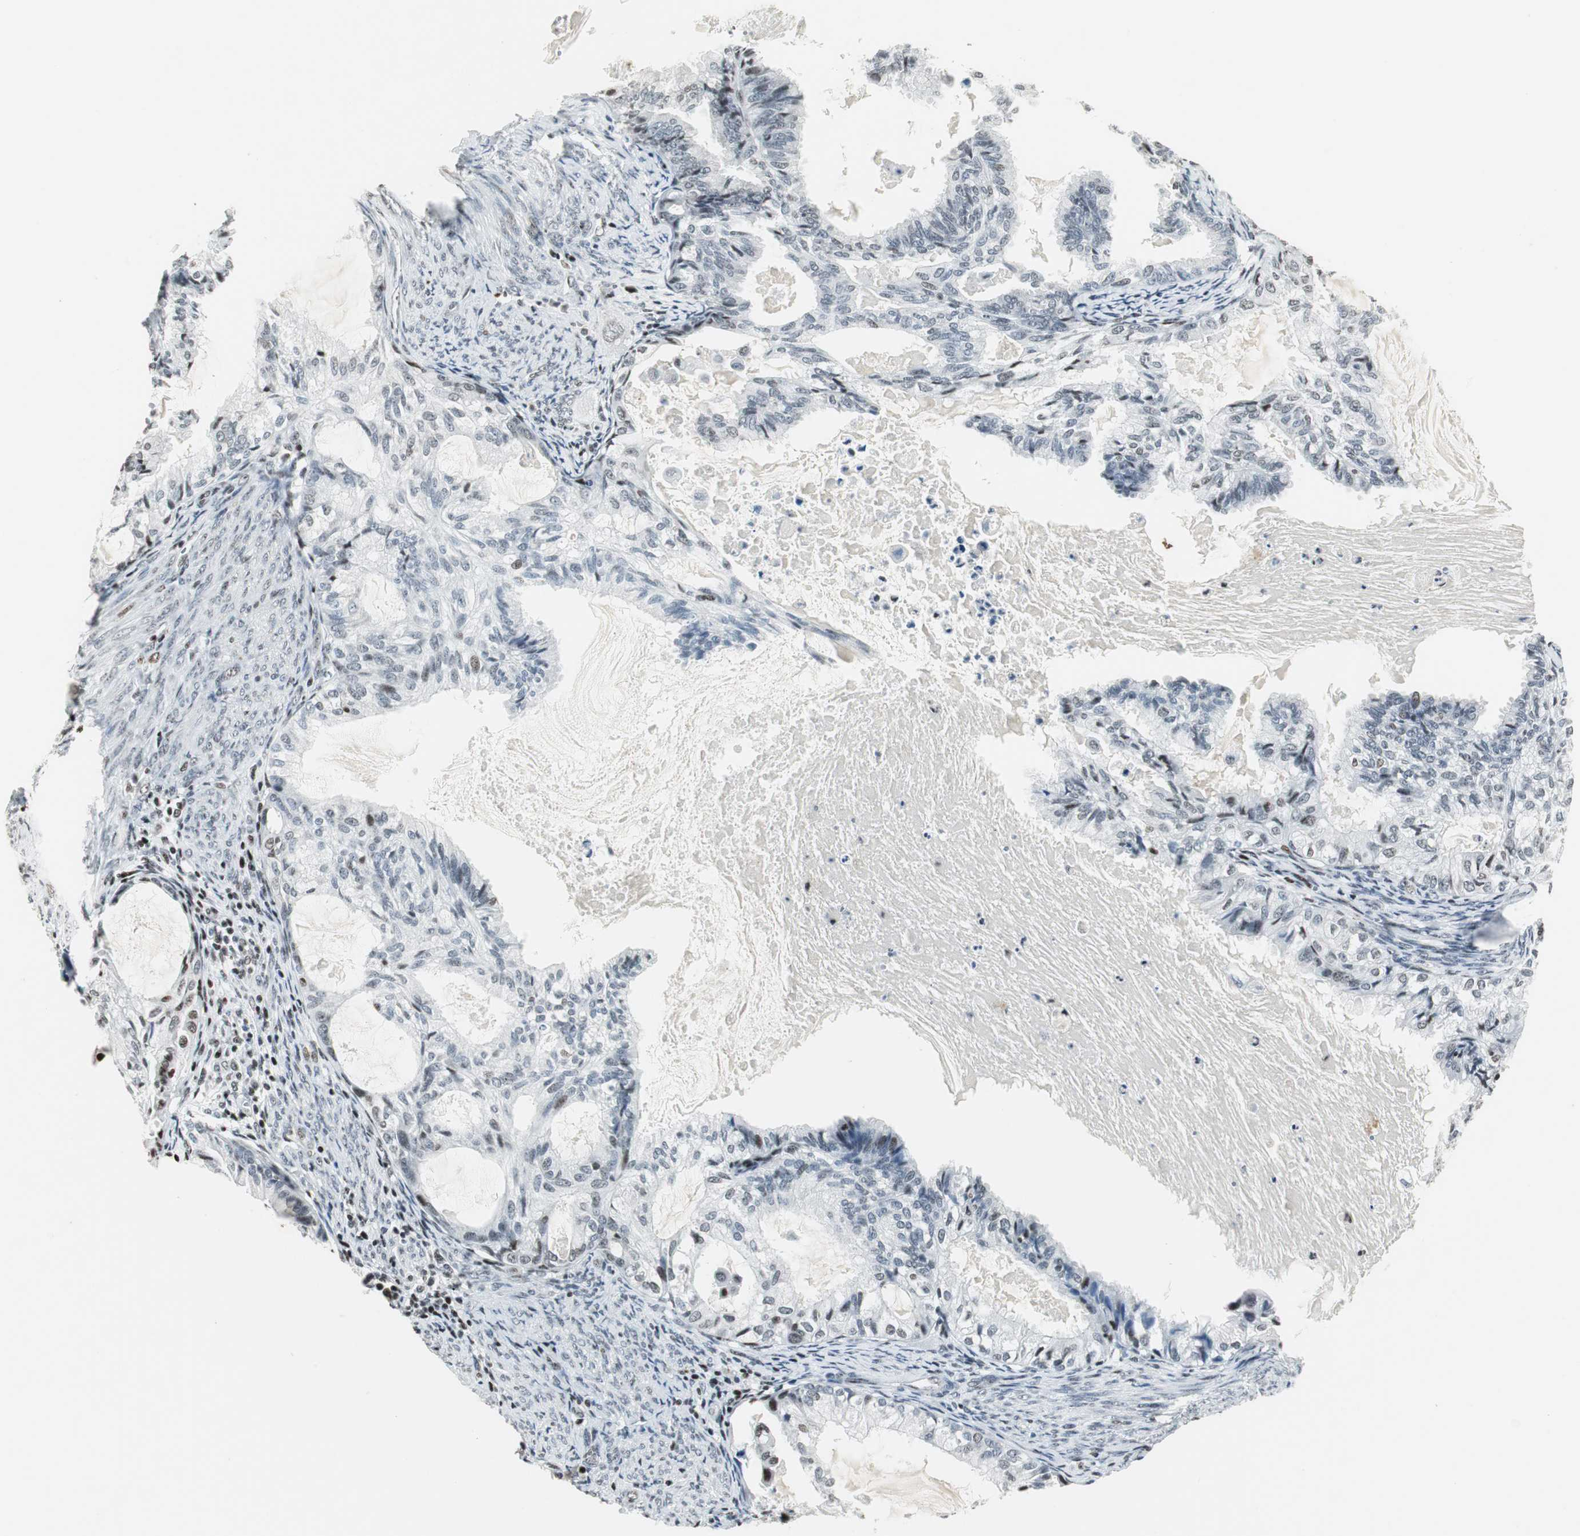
{"staining": {"intensity": "weak", "quantity": "<25%", "location": "nuclear"}, "tissue": "cervical cancer", "cell_type": "Tumor cells", "image_type": "cancer", "snomed": [{"axis": "morphology", "description": "Normal tissue, NOS"}, {"axis": "morphology", "description": "Adenocarcinoma, NOS"}, {"axis": "topography", "description": "Cervix"}, {"axis": "topography", "description": "Endometrium"}], "caption": "This is an immunohistochemistry photomicrograph of human cervical cancer (adenocarcinoma). There is no expression in tumor cells.", "gene": "RBBP4", "patient": {"sex": "female", "age": 86}}